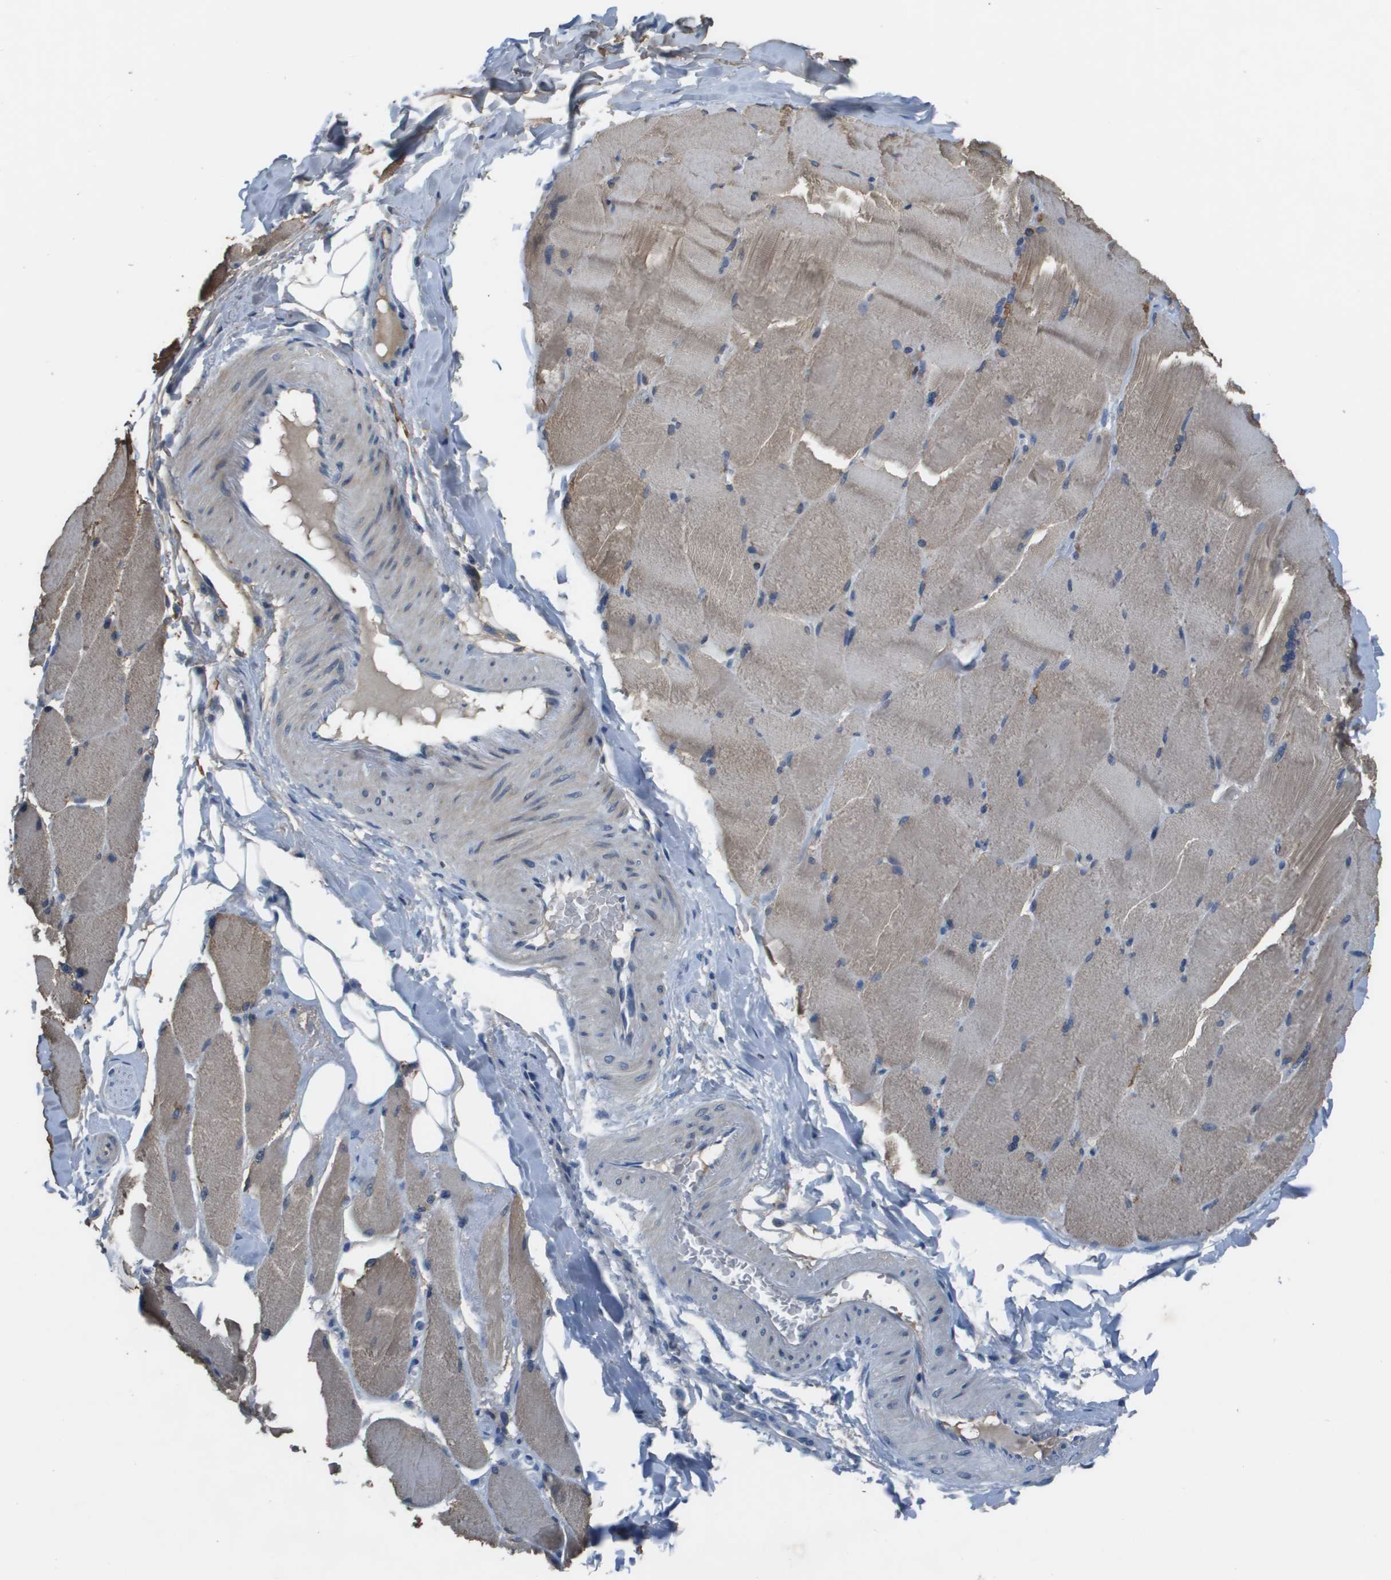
{"staining": {"intensity": "weak", "quantity": ">75%", "location": "cytoplasmic/membranous"}, "tissue": "skeletal muscle", "cell_type": "Myocytes", "image_type": "normal", "snomed": [{"axis": "morphology", "description": "Normal tissue, NOS"}, {"axis": "topography", "description": "Skin"}, {"axis": "topography", "description": "Skeletal muscle"}], "caption": "Weak cytoplasmic/membranous protein positivity is present in about >75% of myocytes in skeletal muscle. Nuclei are stained in blue.", "gene": "NCS1", "patient": {"sex": "male", "age": 83}}